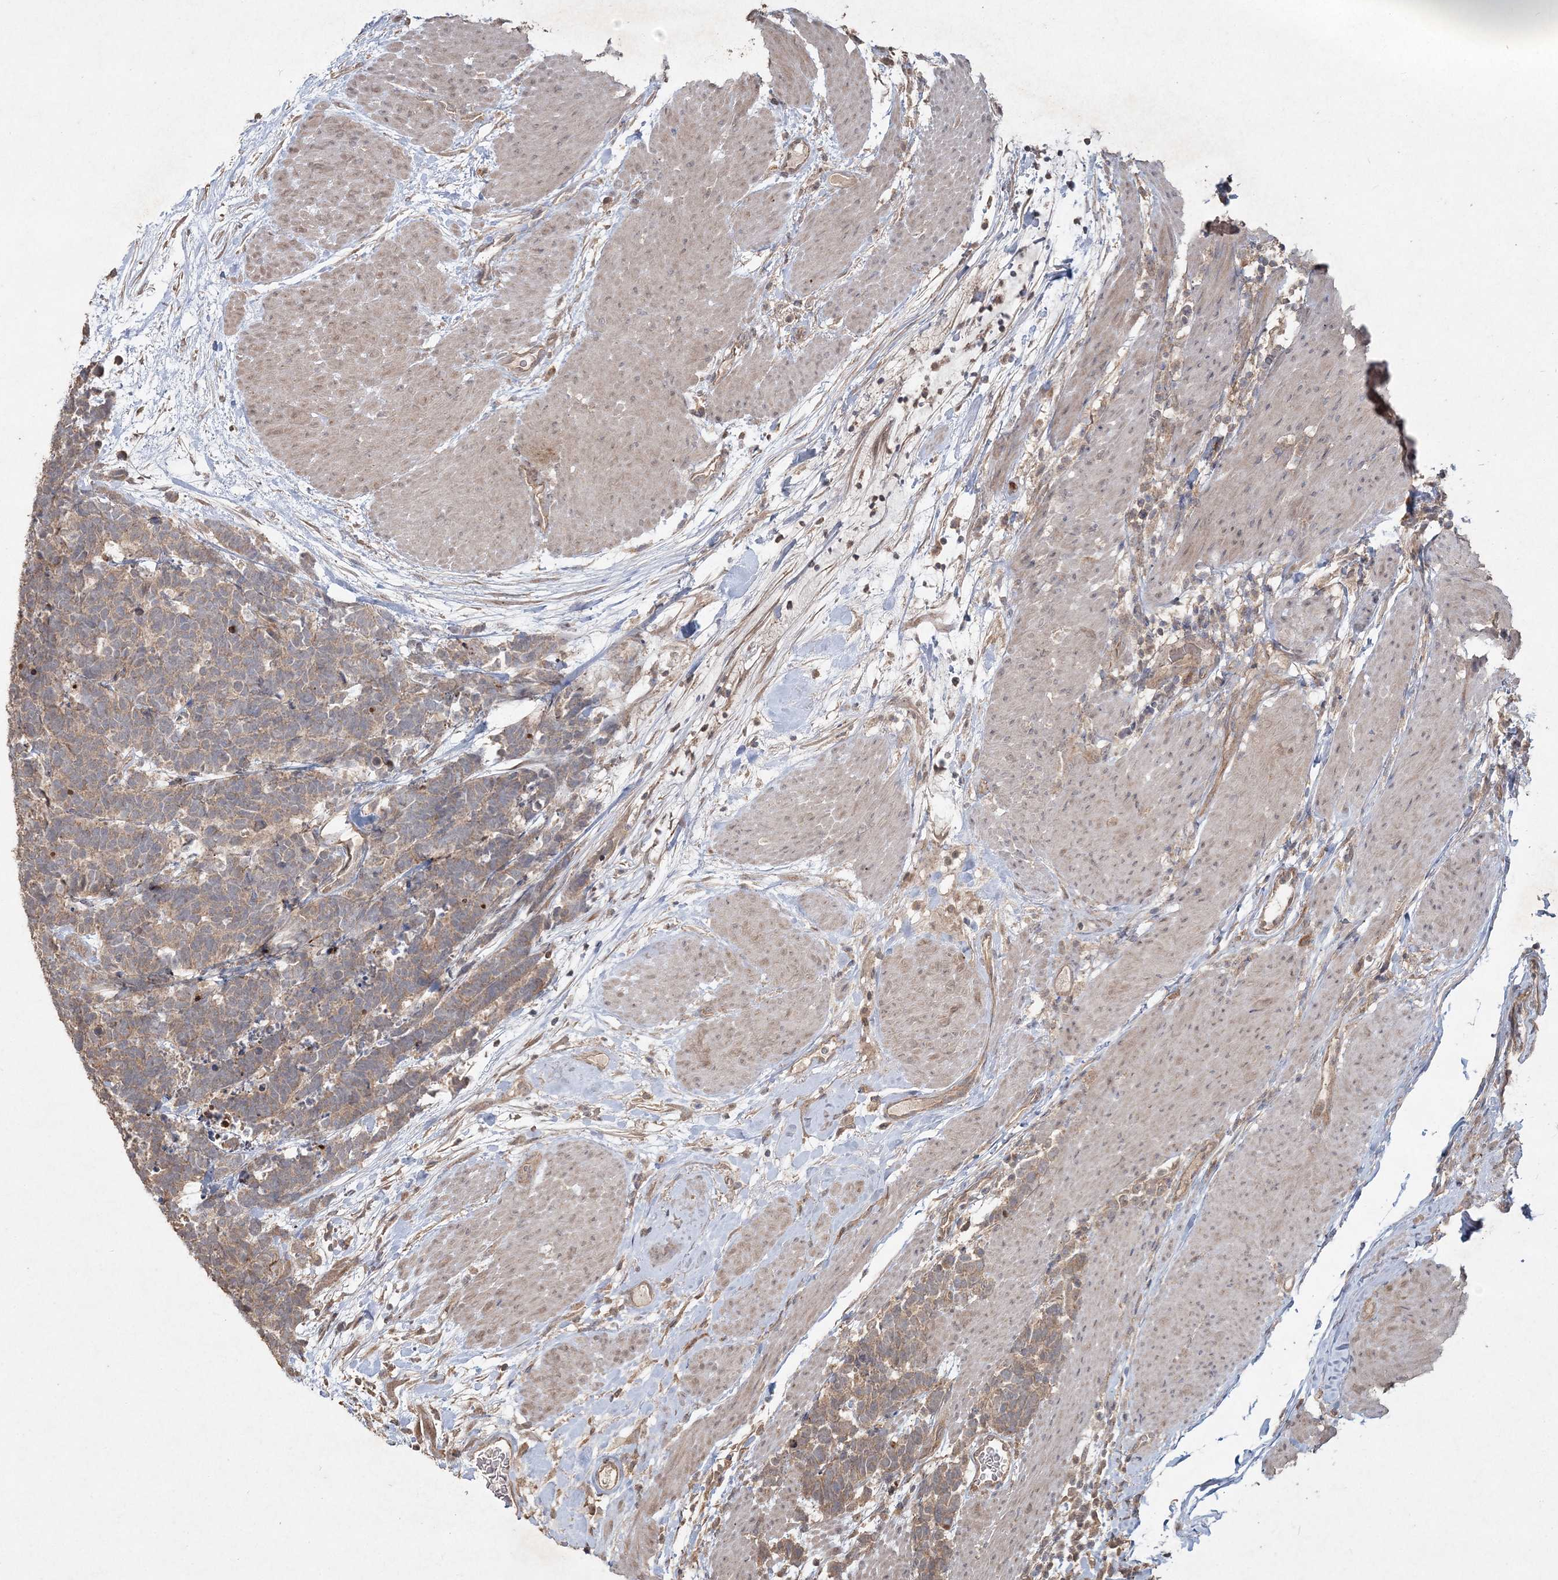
{"staining": {"intensity": "weak", "quantity": ">75%", "location": "cytoplasmic/membranous"}, "tissue": "carcinoid", "cell_type": "Tumor cells", "image_type": "cancer", "snomed": [{"axis": "morphology", "description": "Carcinoma, NOS"}, {"axis": "morphology", "description": "Carcinoid, malignant, NOS"}, {"axis": "topography", "description": "Urinary bladder"}], "caption": "Immunohistochemistry (IHC) (DAB) staining of human carcinoid displays weak cytoplasmic/membranous protein expression in about >75% of tumor cells.", "gene": "SPRY1", "patient": {"sex": "male", "age": 57}}